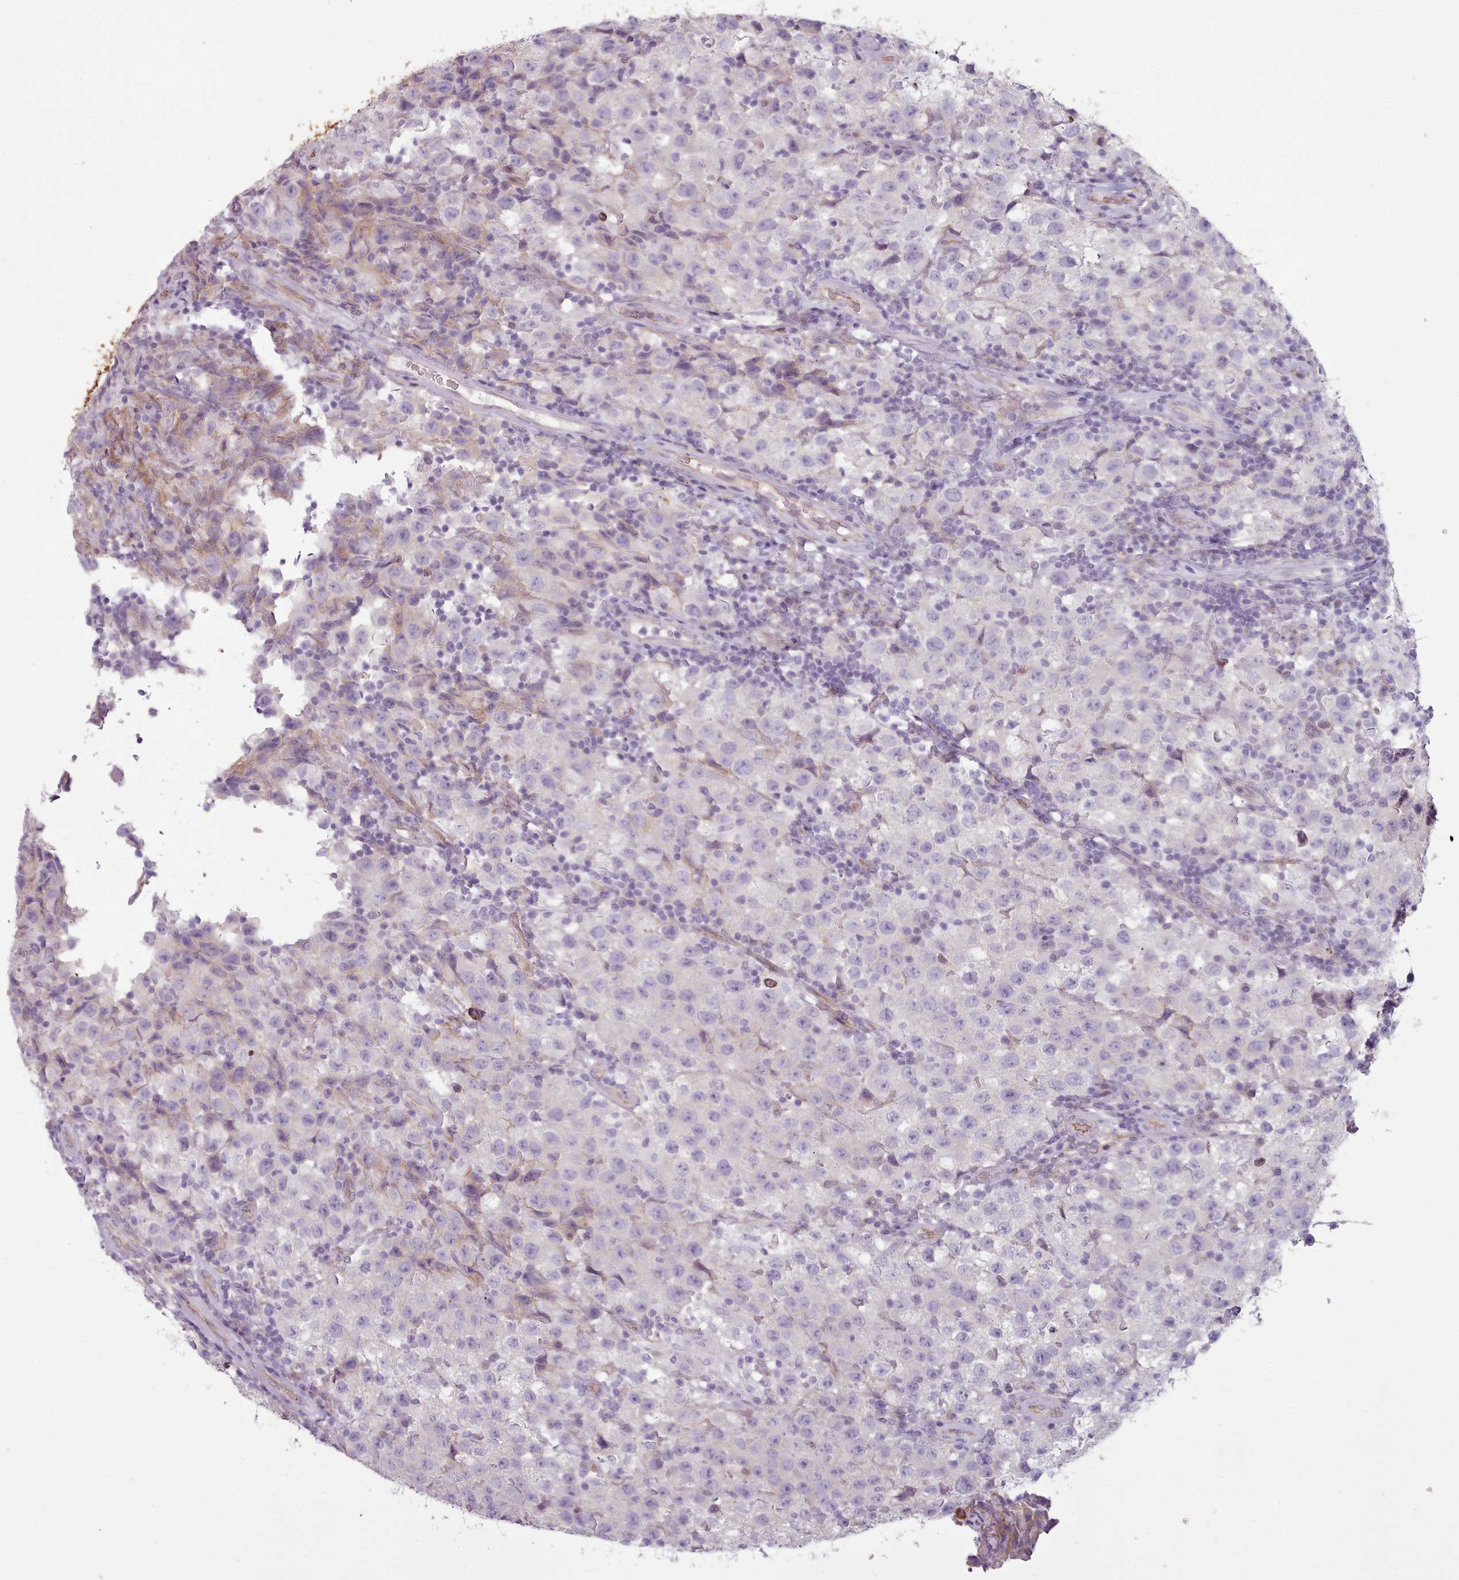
{"staining": {"intensity": "negative", "quantity": "none", "location": "none"}, "tissue": "testis cancer", "cell_type": "Tumor cells", "image_type": "cancer", "snomed": [{"axis": "morphology", "description": "Seminoma, NOS"}, {"axis": "morphology", "description": "Carcinoma, Embryonal, NOS"}, {"axis": "topography", "description": "Testis"}], "caption": "IHC histopathology image of testis cancer stained for a protein (brown), which displays no staining in tumor cells.", "gene": "PLD4", "patient": {"sex": "male", "age": 41}}